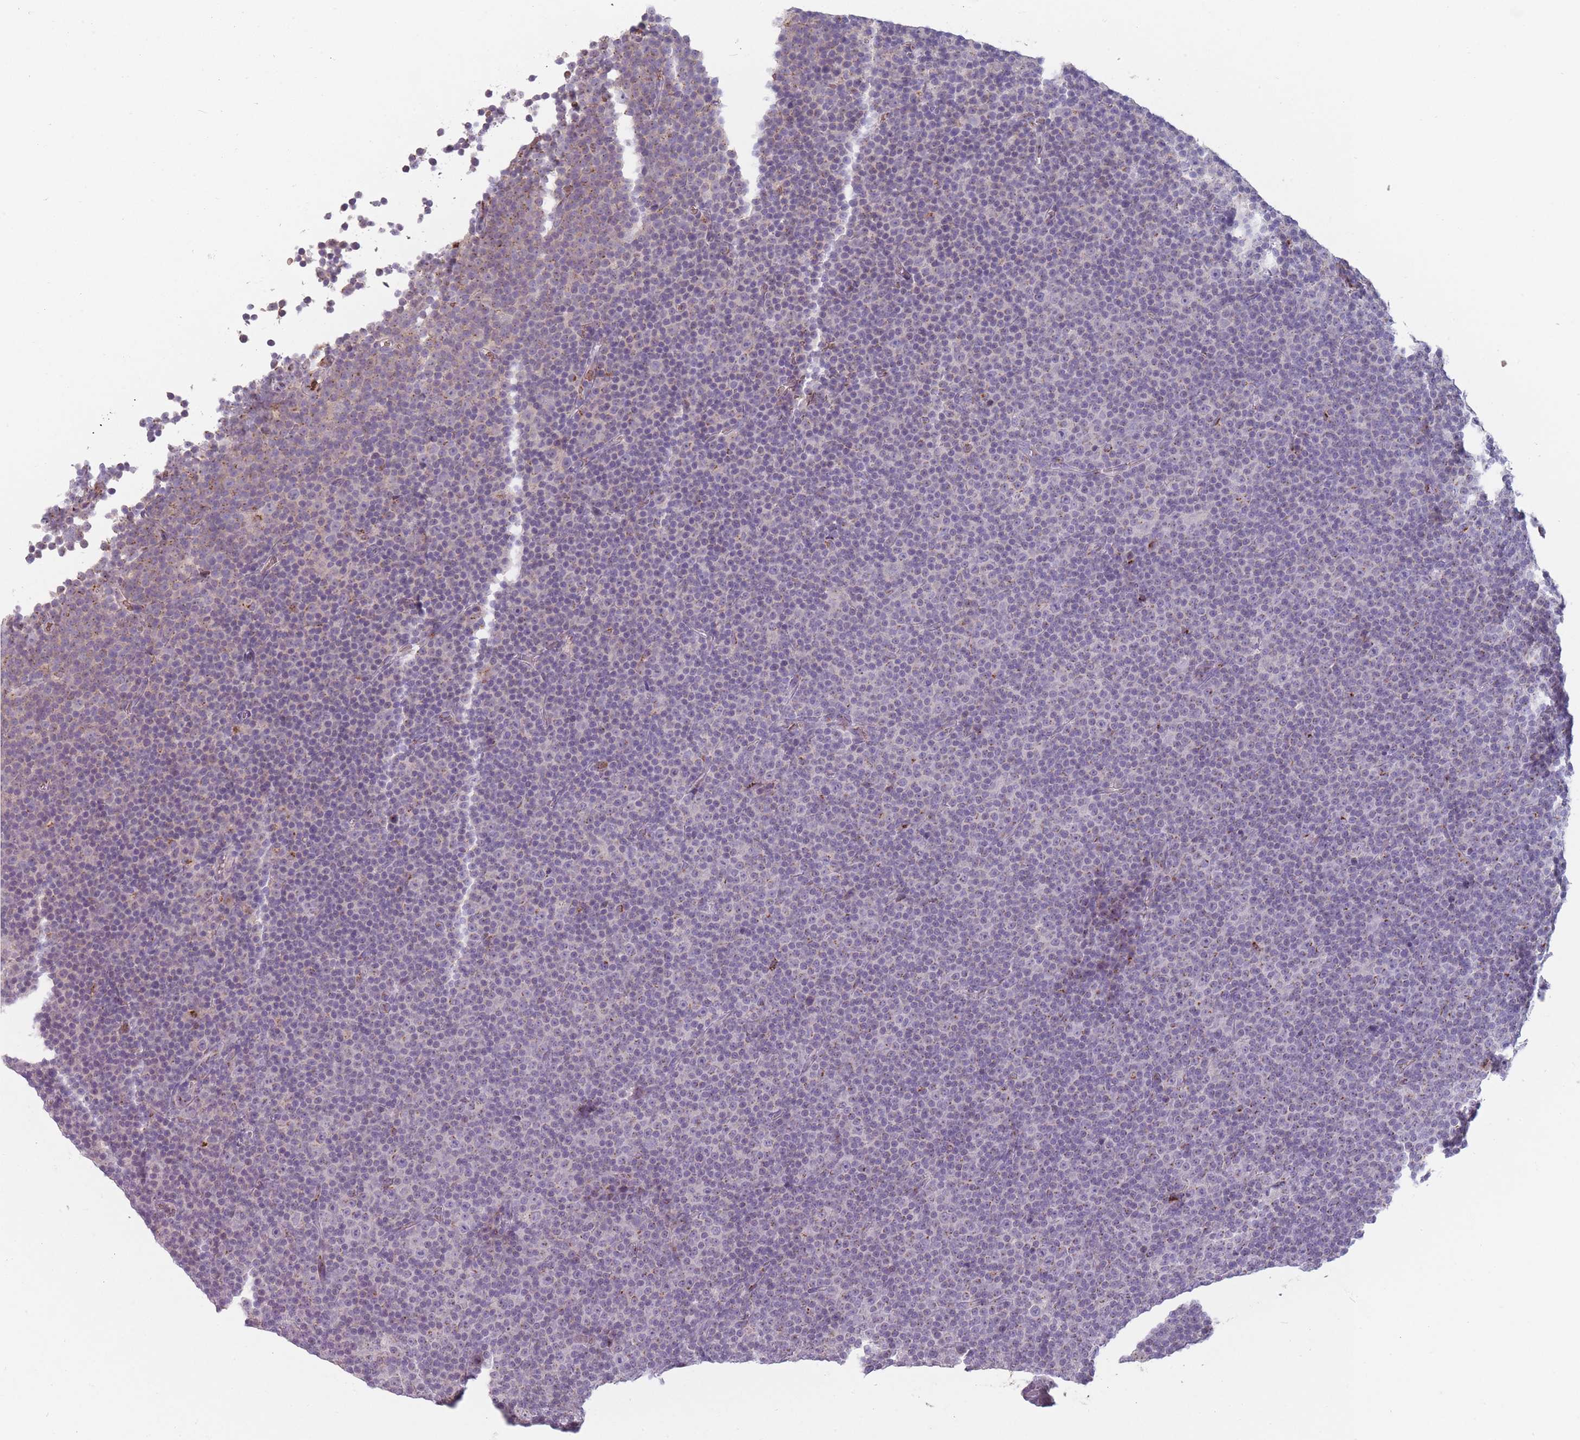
{"staining": {"intensity": "weak", "quantity": "<25%", "location": "cytoplasmic/membranous"}, "tissue": "lymphoma", "cell_type": "Tumor cells", "image_type": "cancer", "snomed": [{"axis": "morphology", "description": "Malignant lymphoma, non-Hodgkin's type, Low grade"}, {"axis": "topography", "description": "Lymph node"}], "caption": "A high-resolution micrograph shows immunohistochemistry (IHC) staining of lymphoma, which demonstrates no significant positivity in tumor cells.", "gene": "MAN1B1", "patient": {"sex": "female", "age": 67}}